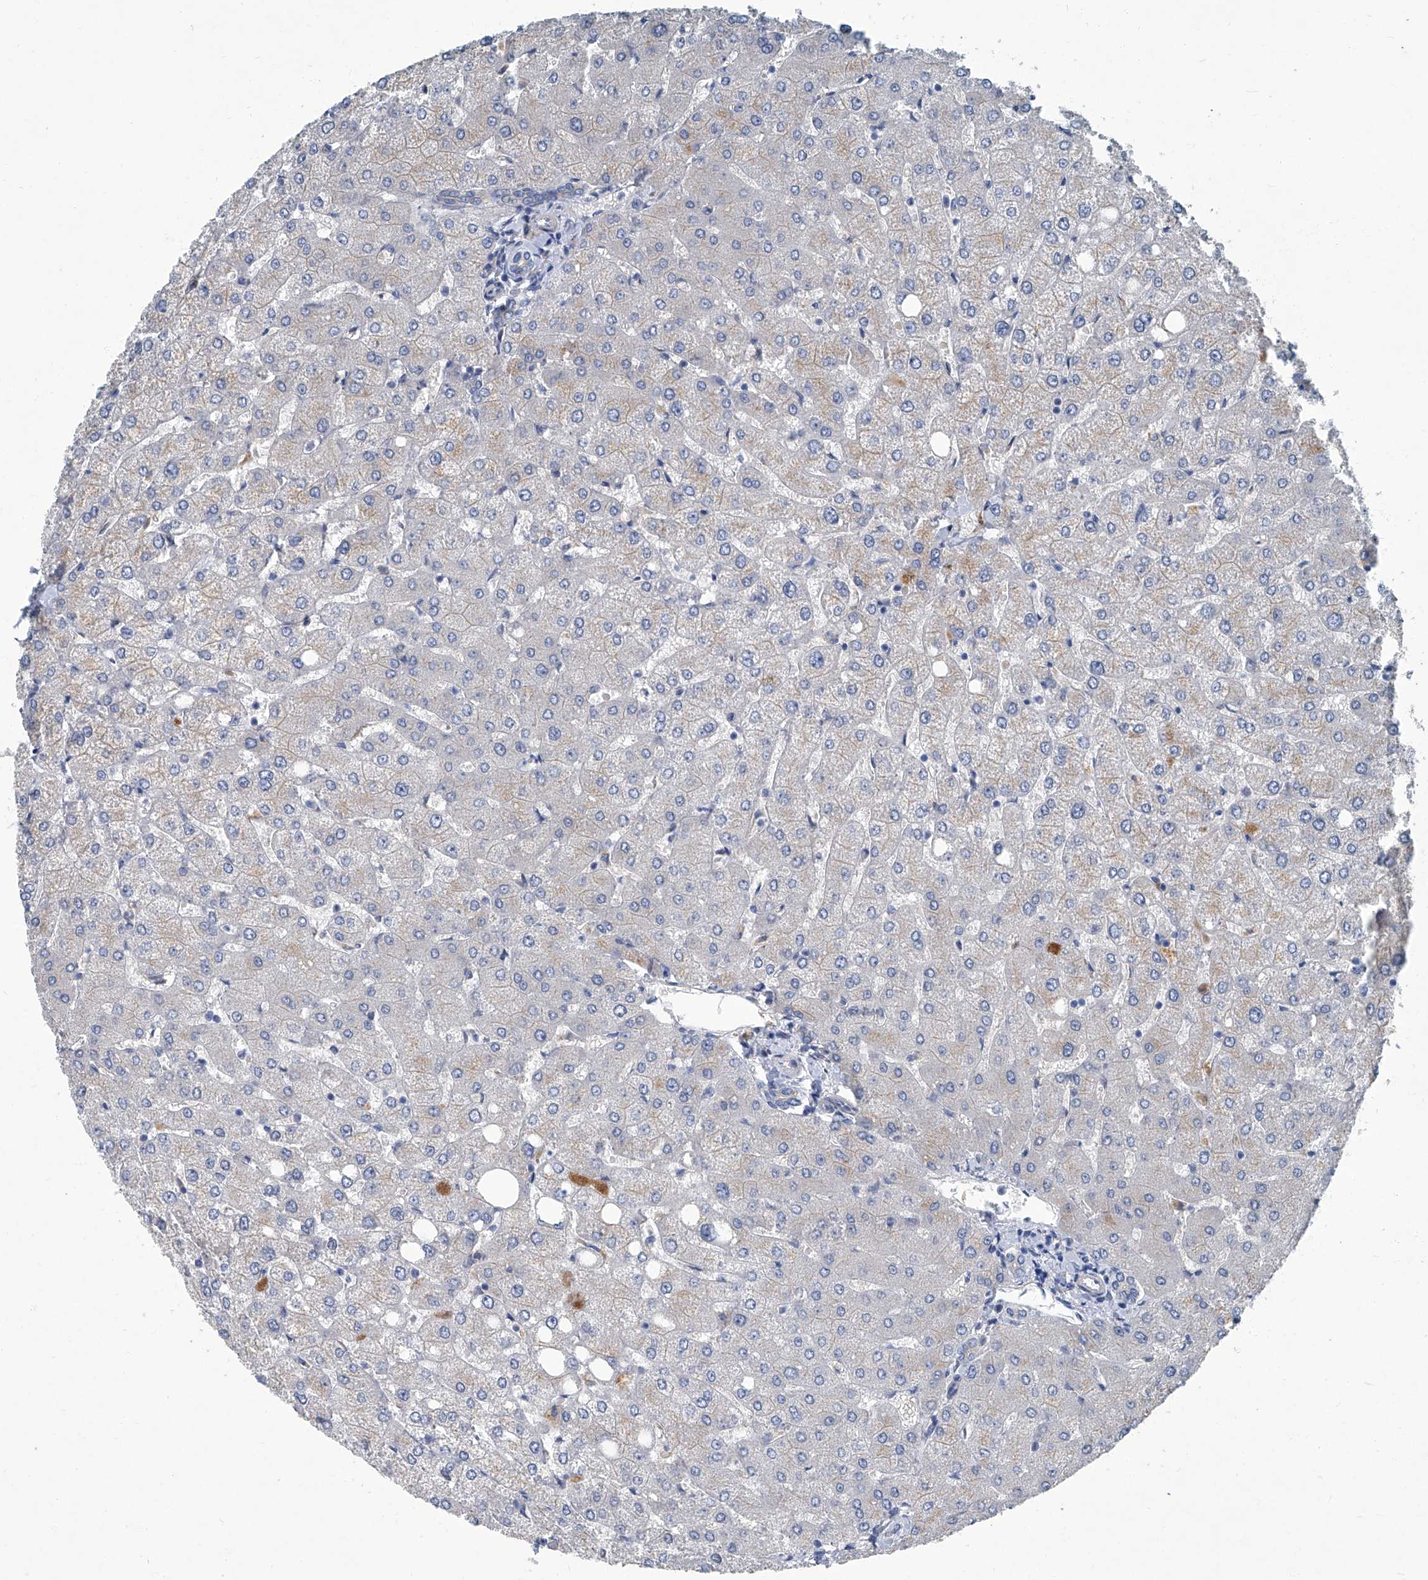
{"staining": {"intensity": "negative", "quantity": "none", "location": "none"}, "tissue": "liver", "cell_type": "Cholangiocytes", "image_type": "normal", "snomed": [{"axis": "morphology", "description": "Normal tissue, NOS"}, {"axis": "topography", "description": "Liver"}], "caption": "Immunohistochemistry (IHC) of normal human liver displays no expression in cholangiocytes.", "gene": "SLC26A11", "patient": {"sex": "female", "age": 54}}